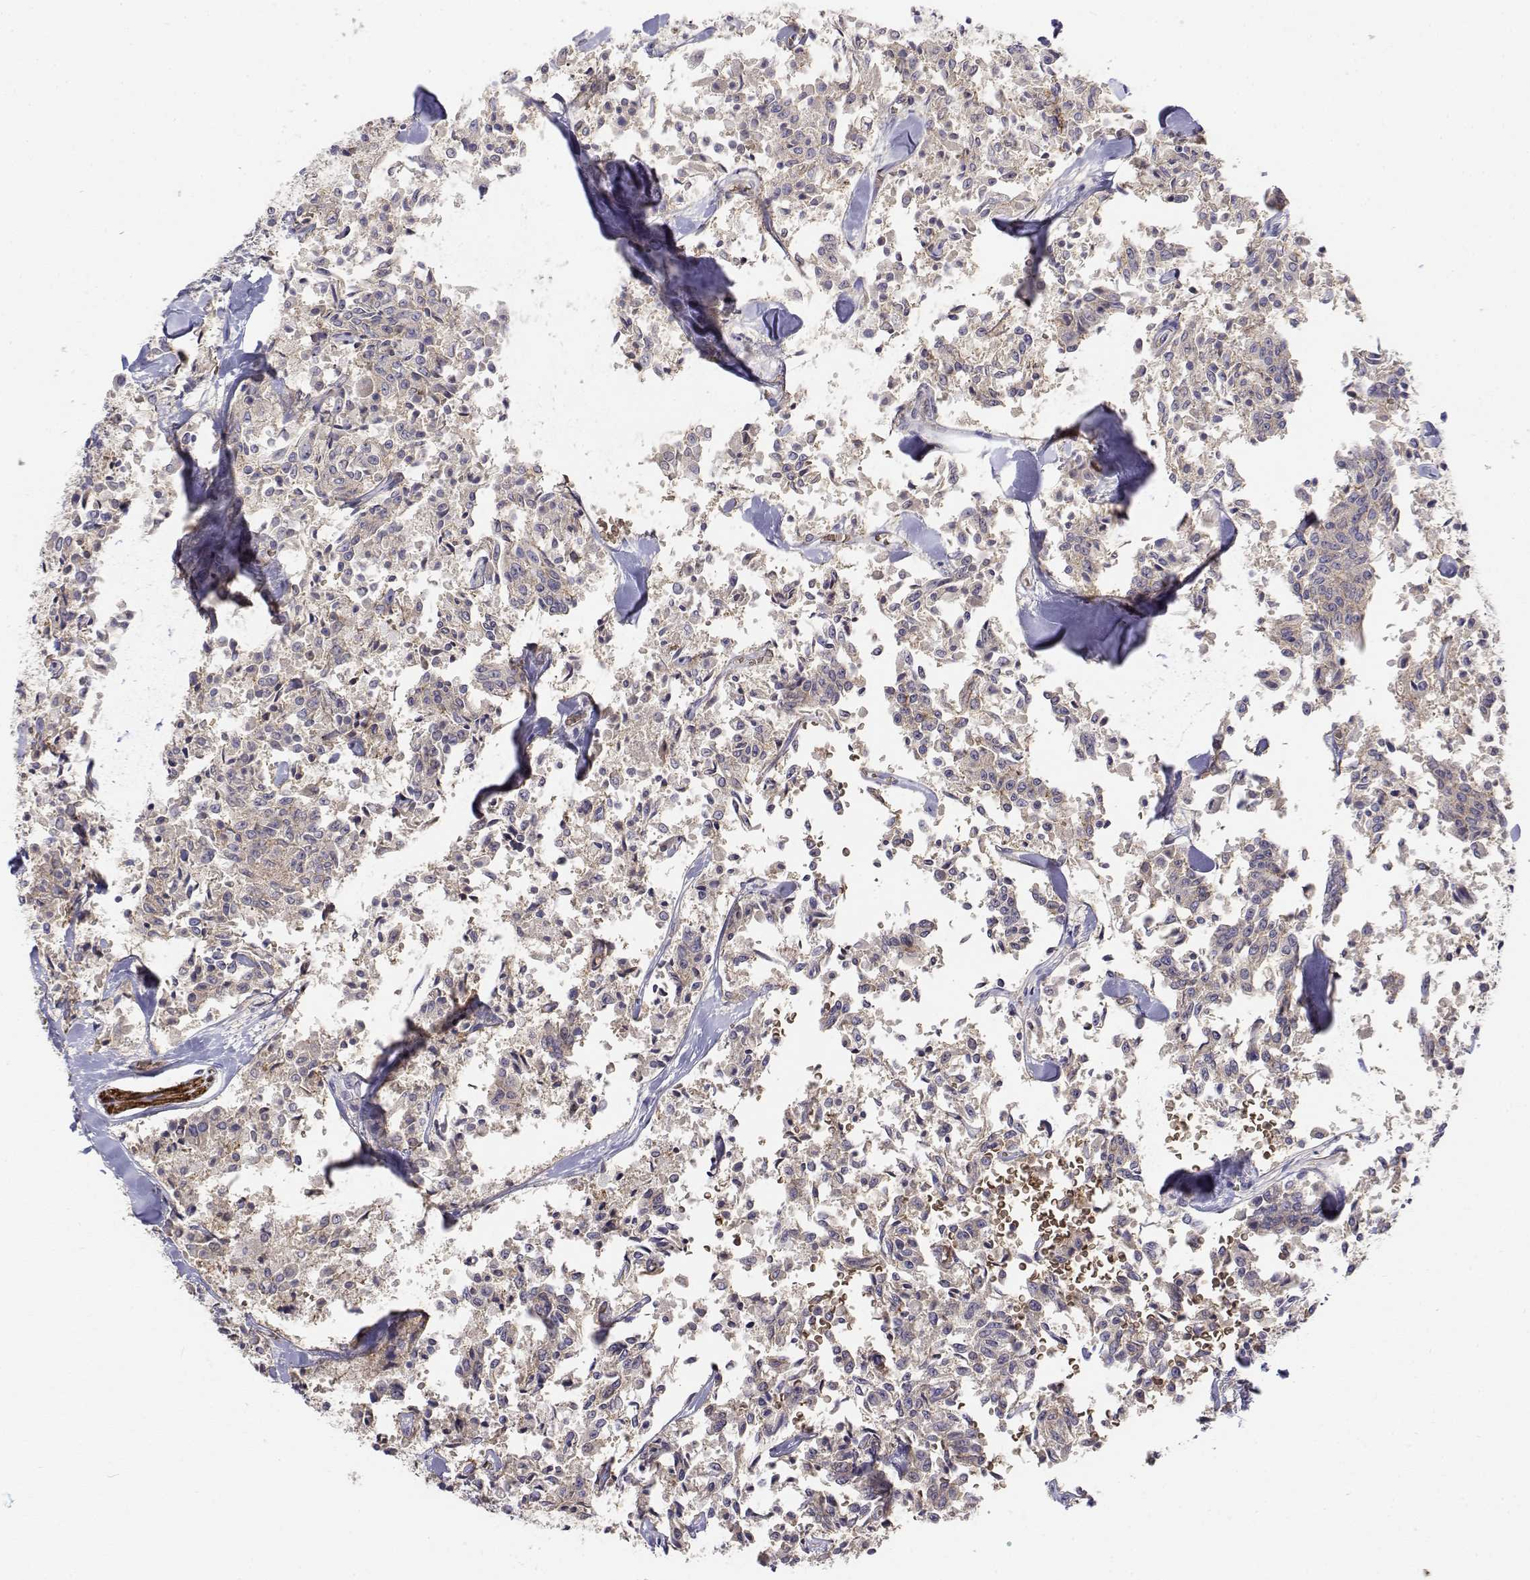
{"staining": {"intensity": "moderate", "quantity": ">75%", "location": "cytoplasmic/membranous"}, "tissue": "carcinoid", "cell_type": "Tumor cells", "image_type": "cancer", "snomed": [{"axis": "morphology", "description": "Carcinoid, malignant, NOS"}, {"axis": "topography", "description": "Lung"}], "caption": "A photomicrograph showing moderate cytoplasmic/membranous staining in about >75% of tumor cells in carcinoid, as visualized by brown immunohistochemical staining.", "gene": "CADM1", "patient": {"sex": "male", "age": 71}}